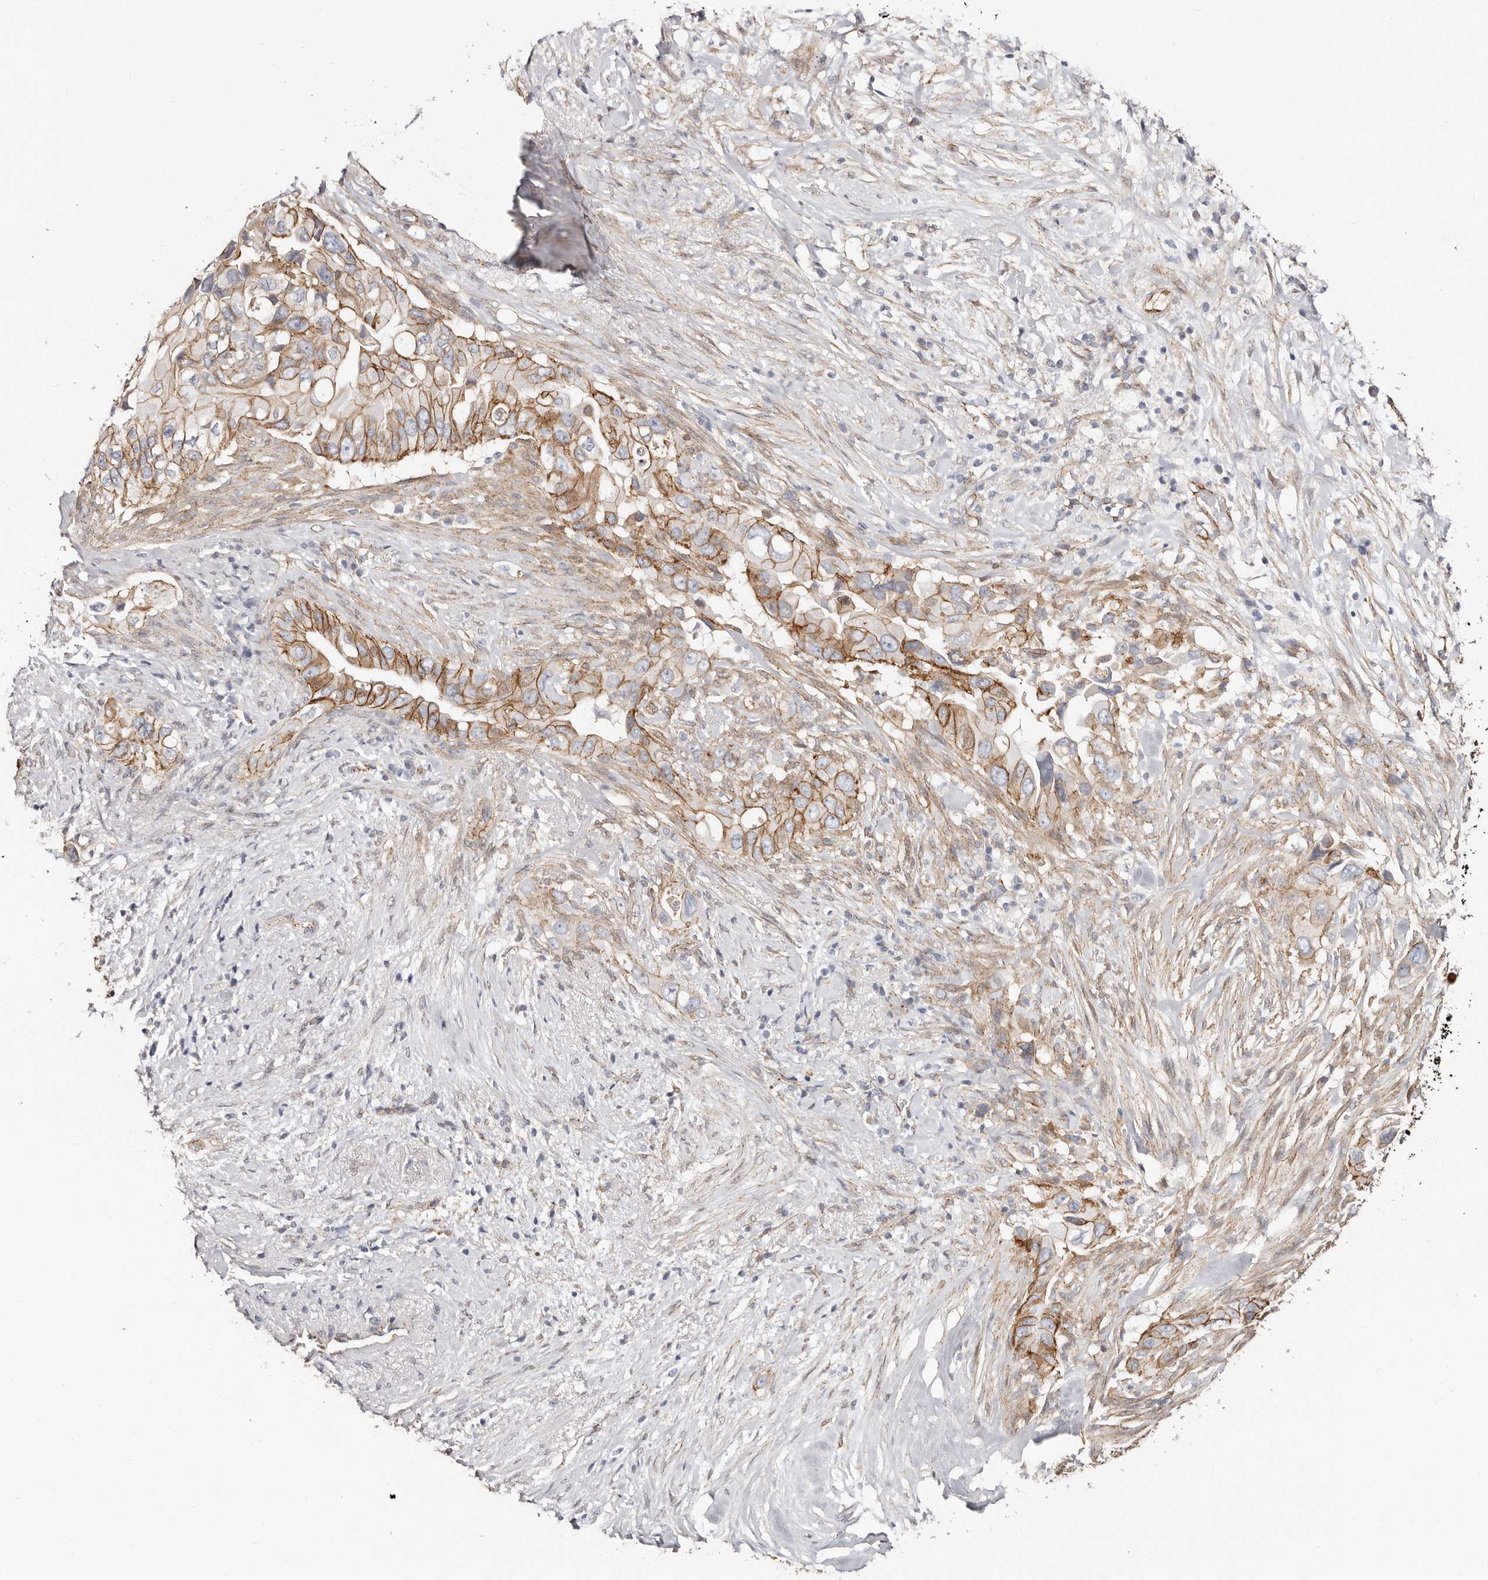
{"staining": {"intensity": "strong", "quantity": ">75%", "location": "cytoplasmic/membranous"}, "tissue": "pancreatic cancer", "cell_type": "Tumor cells", "image_type": "cancer", "snomed": [{"axis": "morphology", "description": "Inflammation, NOS"}, {"axis": "morphology", "description": "Adenocarcinoma, NOS"}, {"axis": "topography", "description": "Pancreas"}], "caption": "An image showing strong cytoplasmic/membranous staining in approximately >75% of tumor cells in adenocarcinoma (pancreatic), as visualized by brown immunohistochemical staining.", "gene": "CTNNB1", "patient": {"sex": "female", "age": 56}}